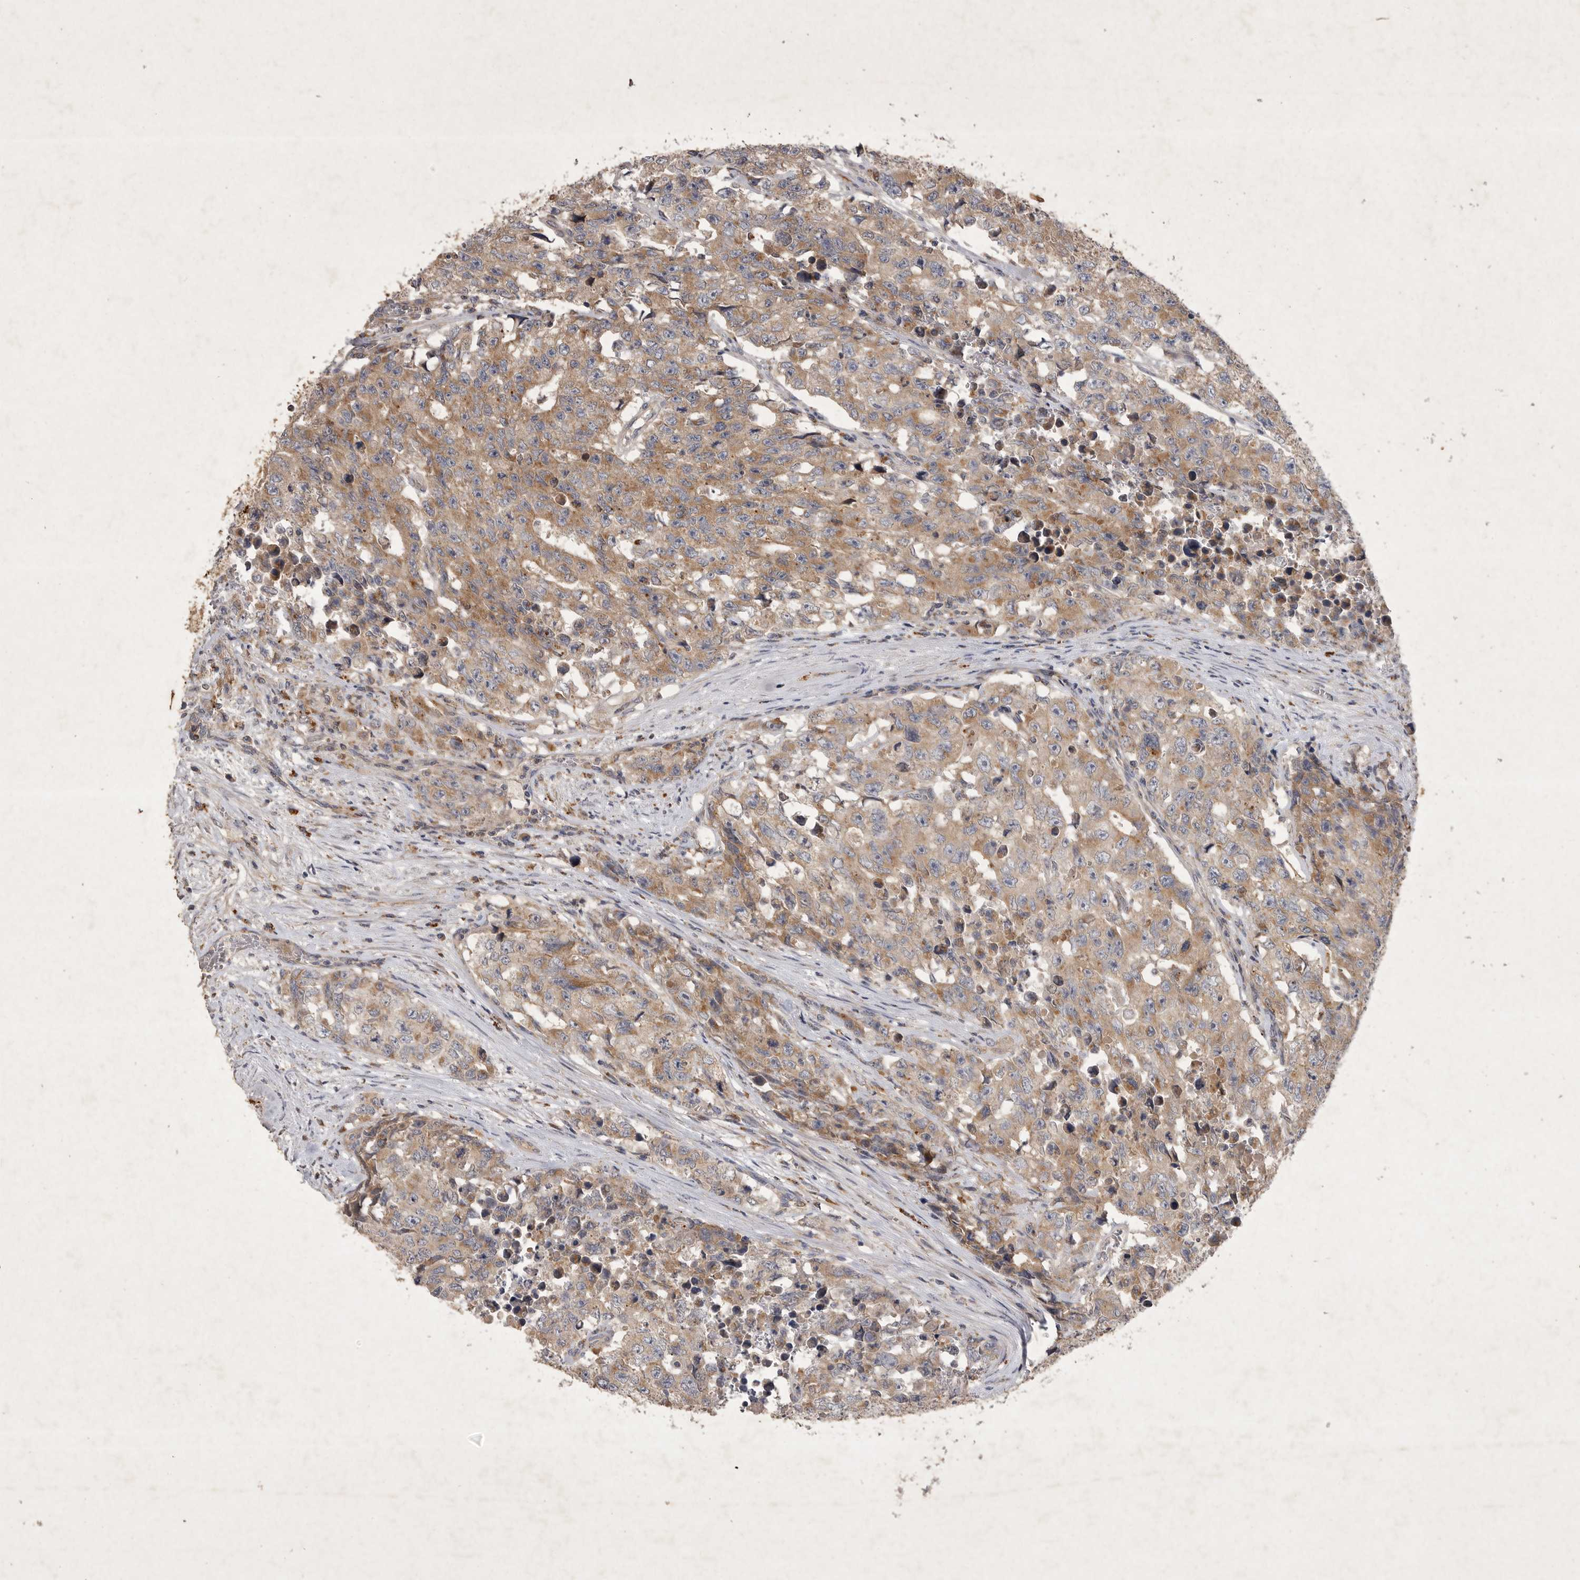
{"staining": {"intensity": "moderate", "quantity": ">75%", "location": "cytoplasmic/membranous"}, "tissue": "testis cancer", "cell_type": "Tumor cells", "image_type": "cancer", "snomed": [{"axis": "morphology", "description": "Carcinoma, Embryonal, NOS"}, {"axis": "topography", "description": "Testis"}], "caption": "Testis cancer (embryonal carcinoma) was stained to show a protein in brown. There is medium levels of moderate cytoplasmic/membranous expression in approximately >75% of tumor cells. Using DAB (3,3'-diaminobenzidine) (brown) and hematoxylin (blue) stains, captured at high magnification using brightfield microscopy.", "gene": "MRPL41", "patient": {"sex": "male", "age": 28}}